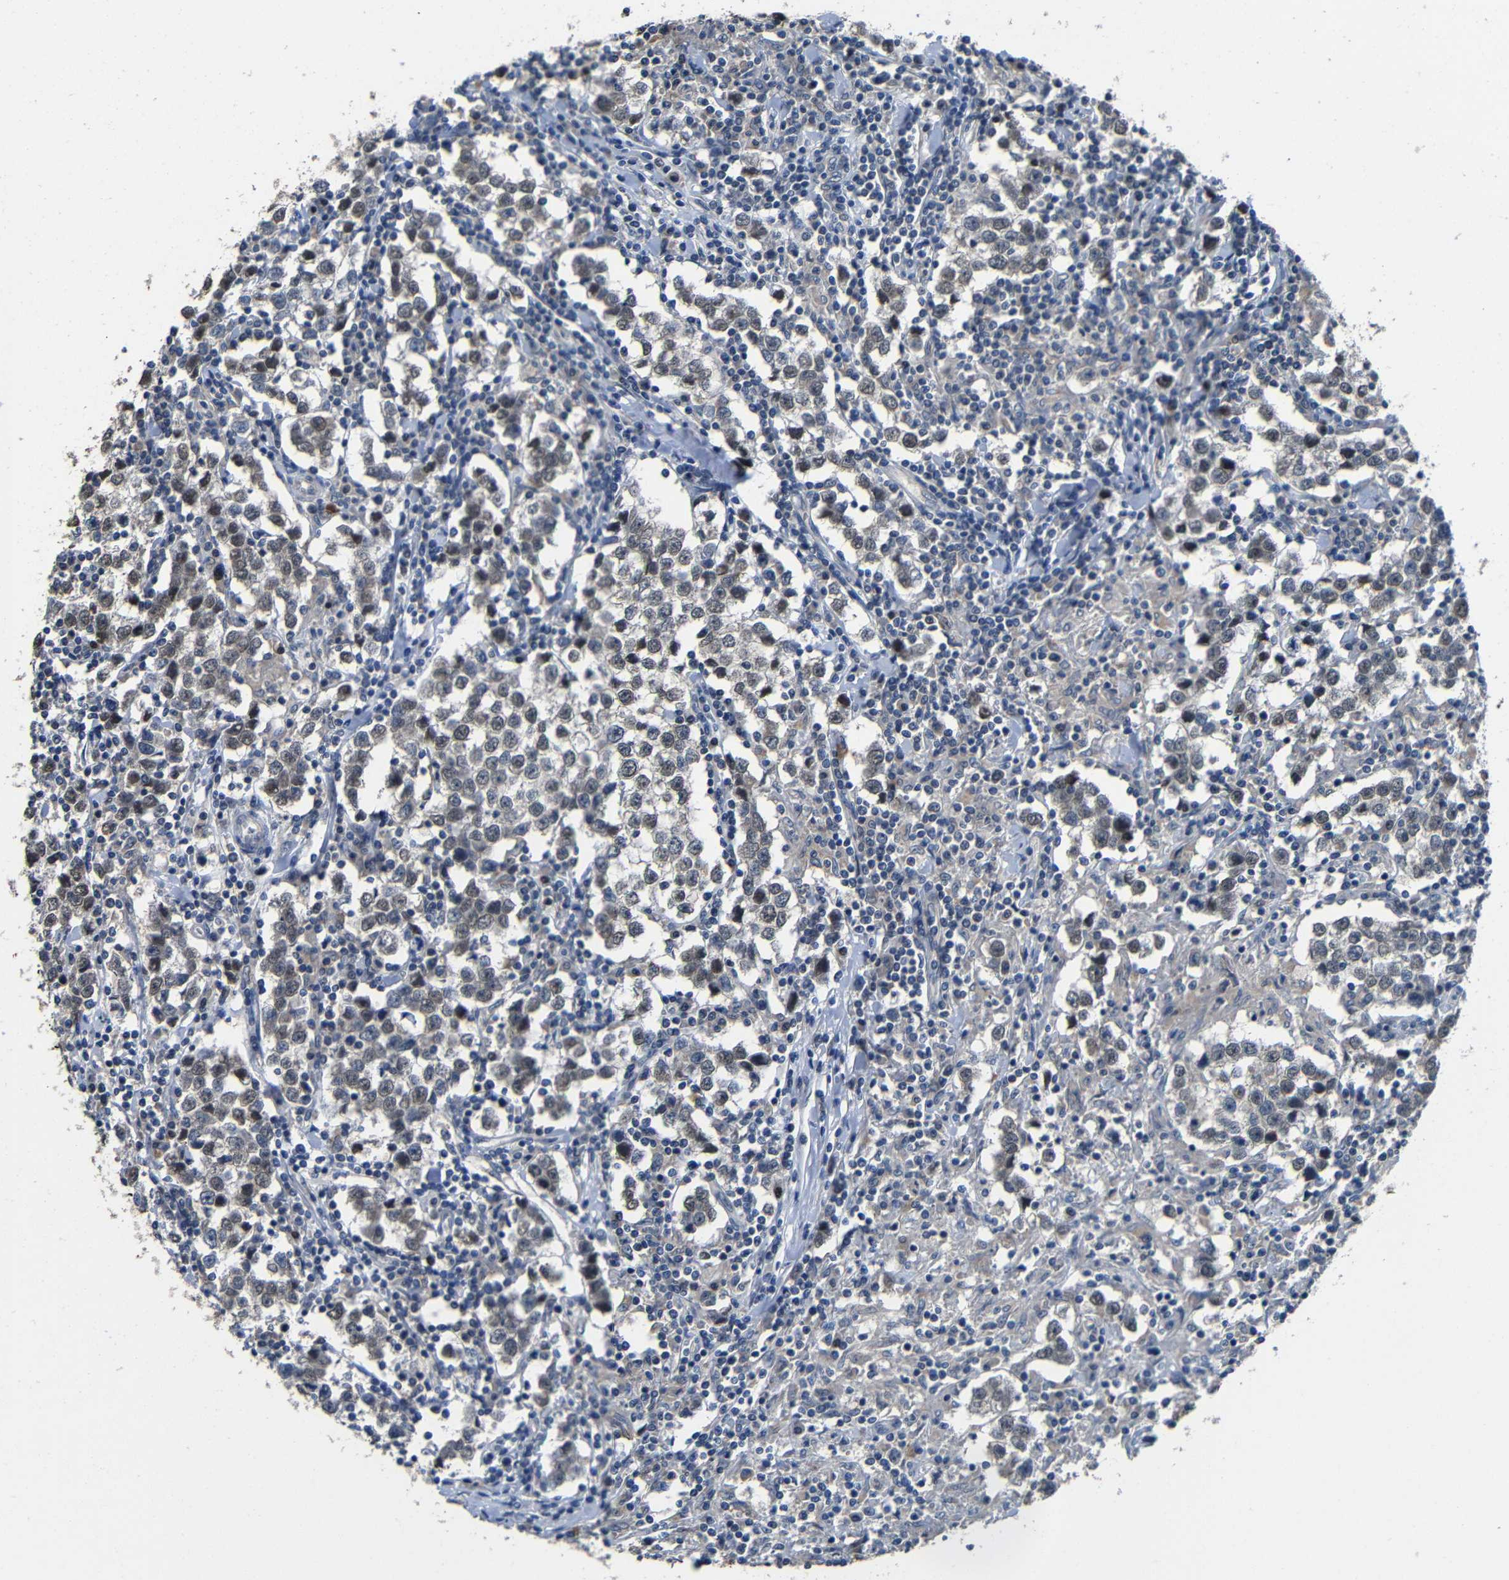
{"staining": {"intensity": "negative", "quantity": "none", "location": "none"}, "tissue": "testis cancer", "cell_type": "Tumor cells", "image_type": "cancer", "snomed": [{"axis": "morphology", "description": "Seminoma, NOS"}, {"axis": "morphology", "description": "Carcinoma, Embryonal, NOS"}, {"axis": "topography", "description": "Testis"}], "caption": "Immunohistochemistry (IHC) histopathology image of testis cancer (embryonal carcinoma) stained for a protein (brown), which displays no positivity in tumor cells.", "gene": "C6orf89", "patient": {"sex": "male", "age": 36}}